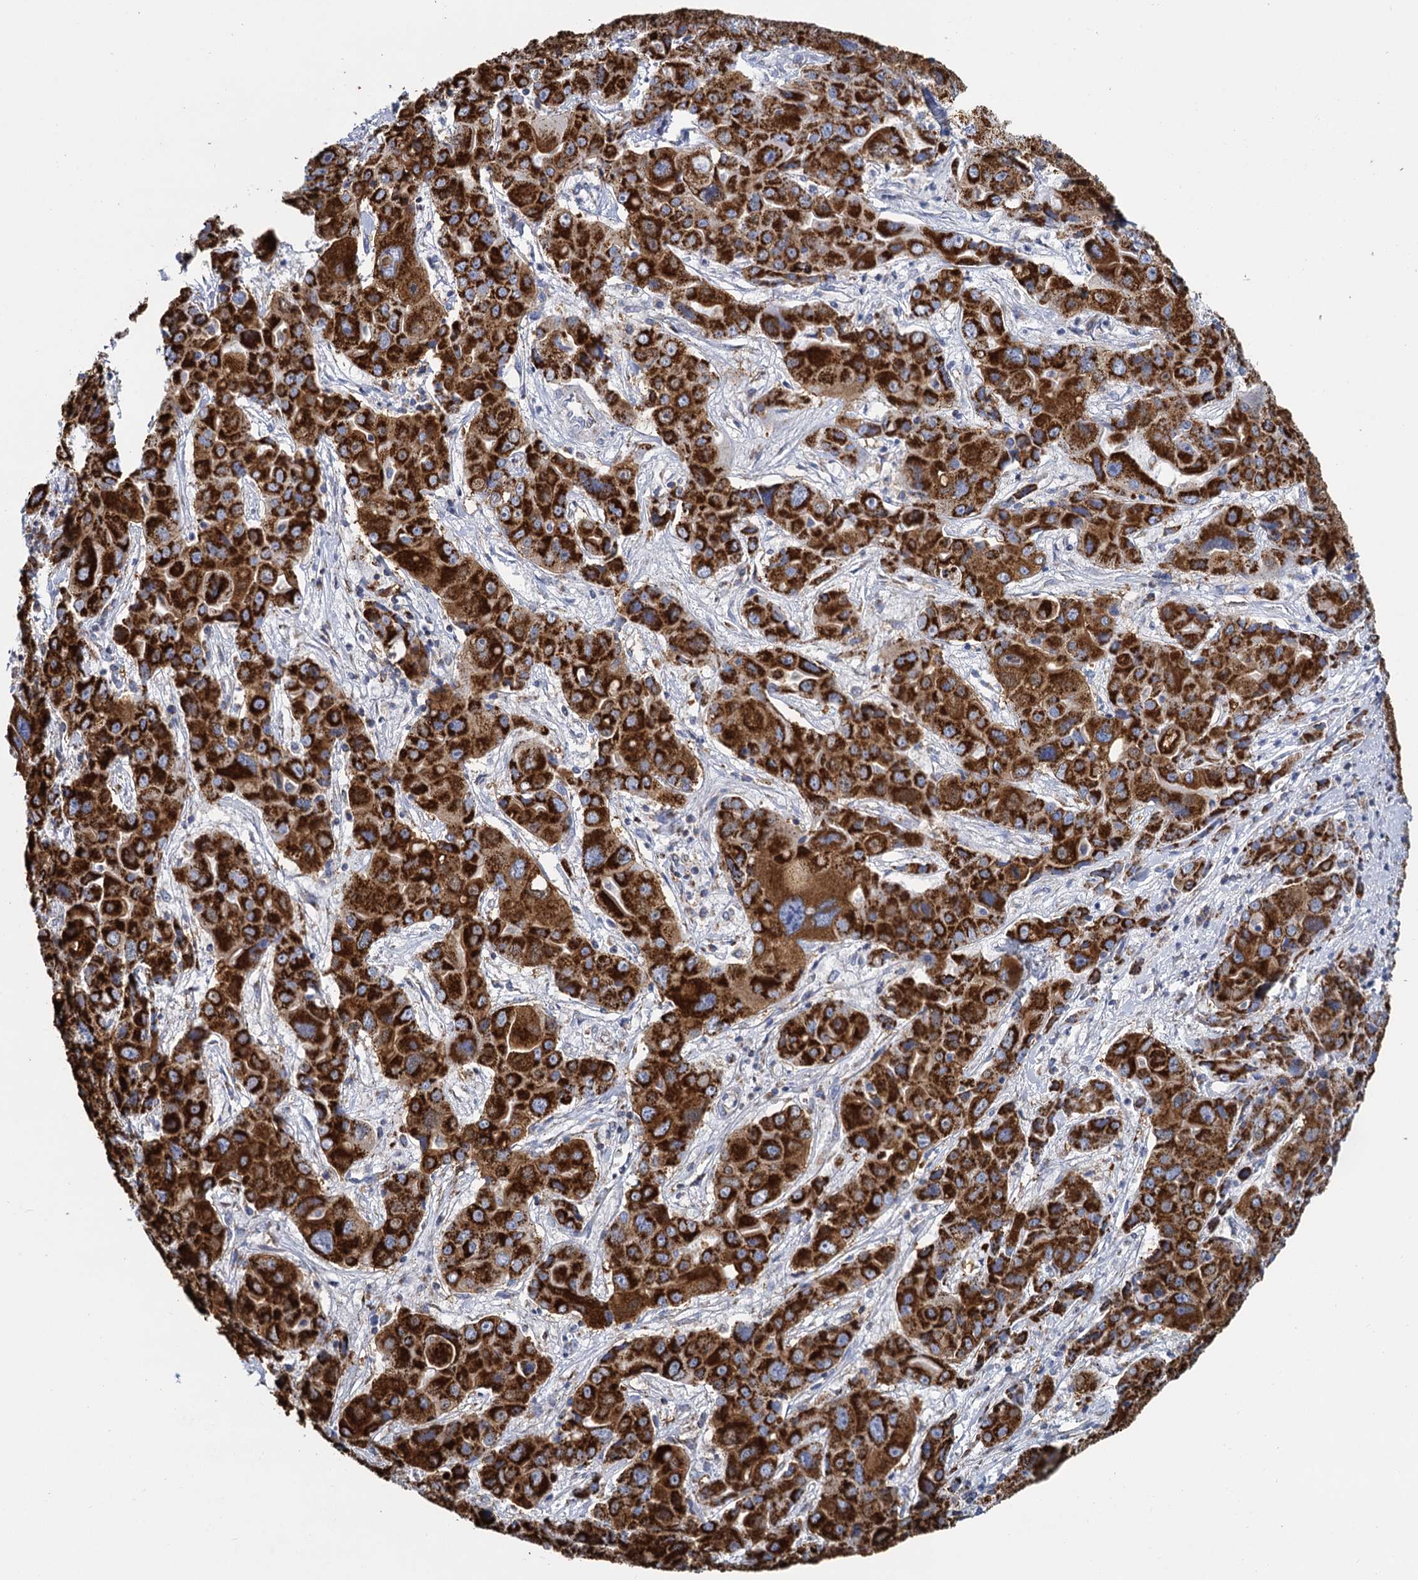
{"staining": {"intensity": "strong", "quantity": ">75%", "location": "cytoplasmic/membranous"}, "tissue": "liver cancer", "cell_type": "Tumor cells", "image_type": "cancer", "snomed": [{"axis": "morphology", "description": "Cholangiocarcinoma"}, {"axis": "topography", "description": "Liver"}], "caption": "Brown immunohistochemical staining in liver cholangiocarcinoma reveals strong cytoplasmic/membranous positivity in about >75% of tumor cells.", "gene": "CCP110", "patient": {"sex": "male", "age": 67}}